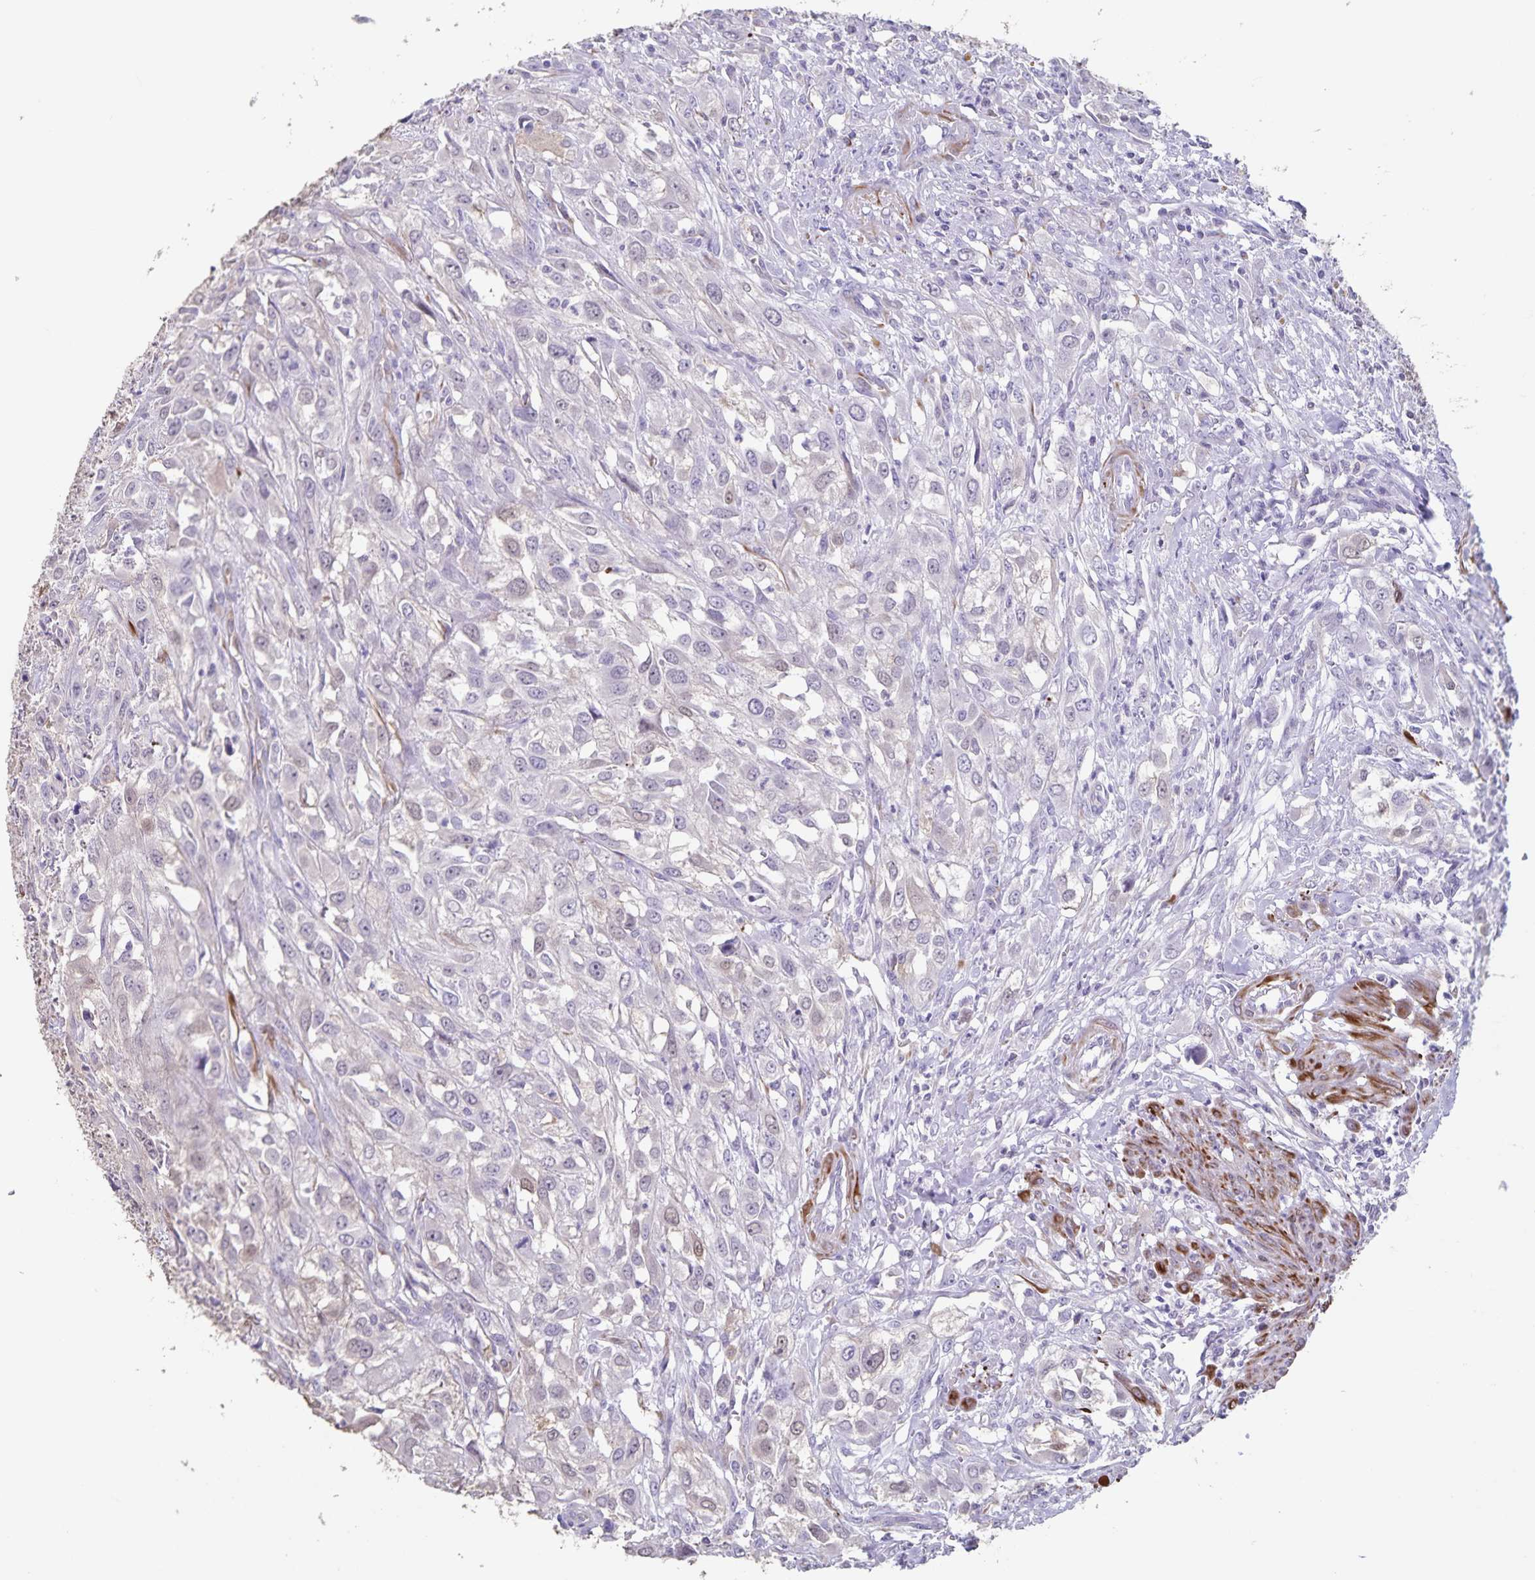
{"staining": {"intensity": "negative", "quantity": "none", "location": "none"}, "tissue": "urothelial cancer", "cell_type": "Tumor cells", "image_type": "cancer", "snomed": [{"axis": "morphology", "description": "Urothelial carcinoma, High grade"}, {"axis": "topography", "description": "Urinary bladder"}], "caption": "Human high-grade urothelial carcinoma stained for a protein using IHC exhibits no staining in tumor cells.", "gene": "SYNM", "patient": {"sex": "male", "age": 67}}